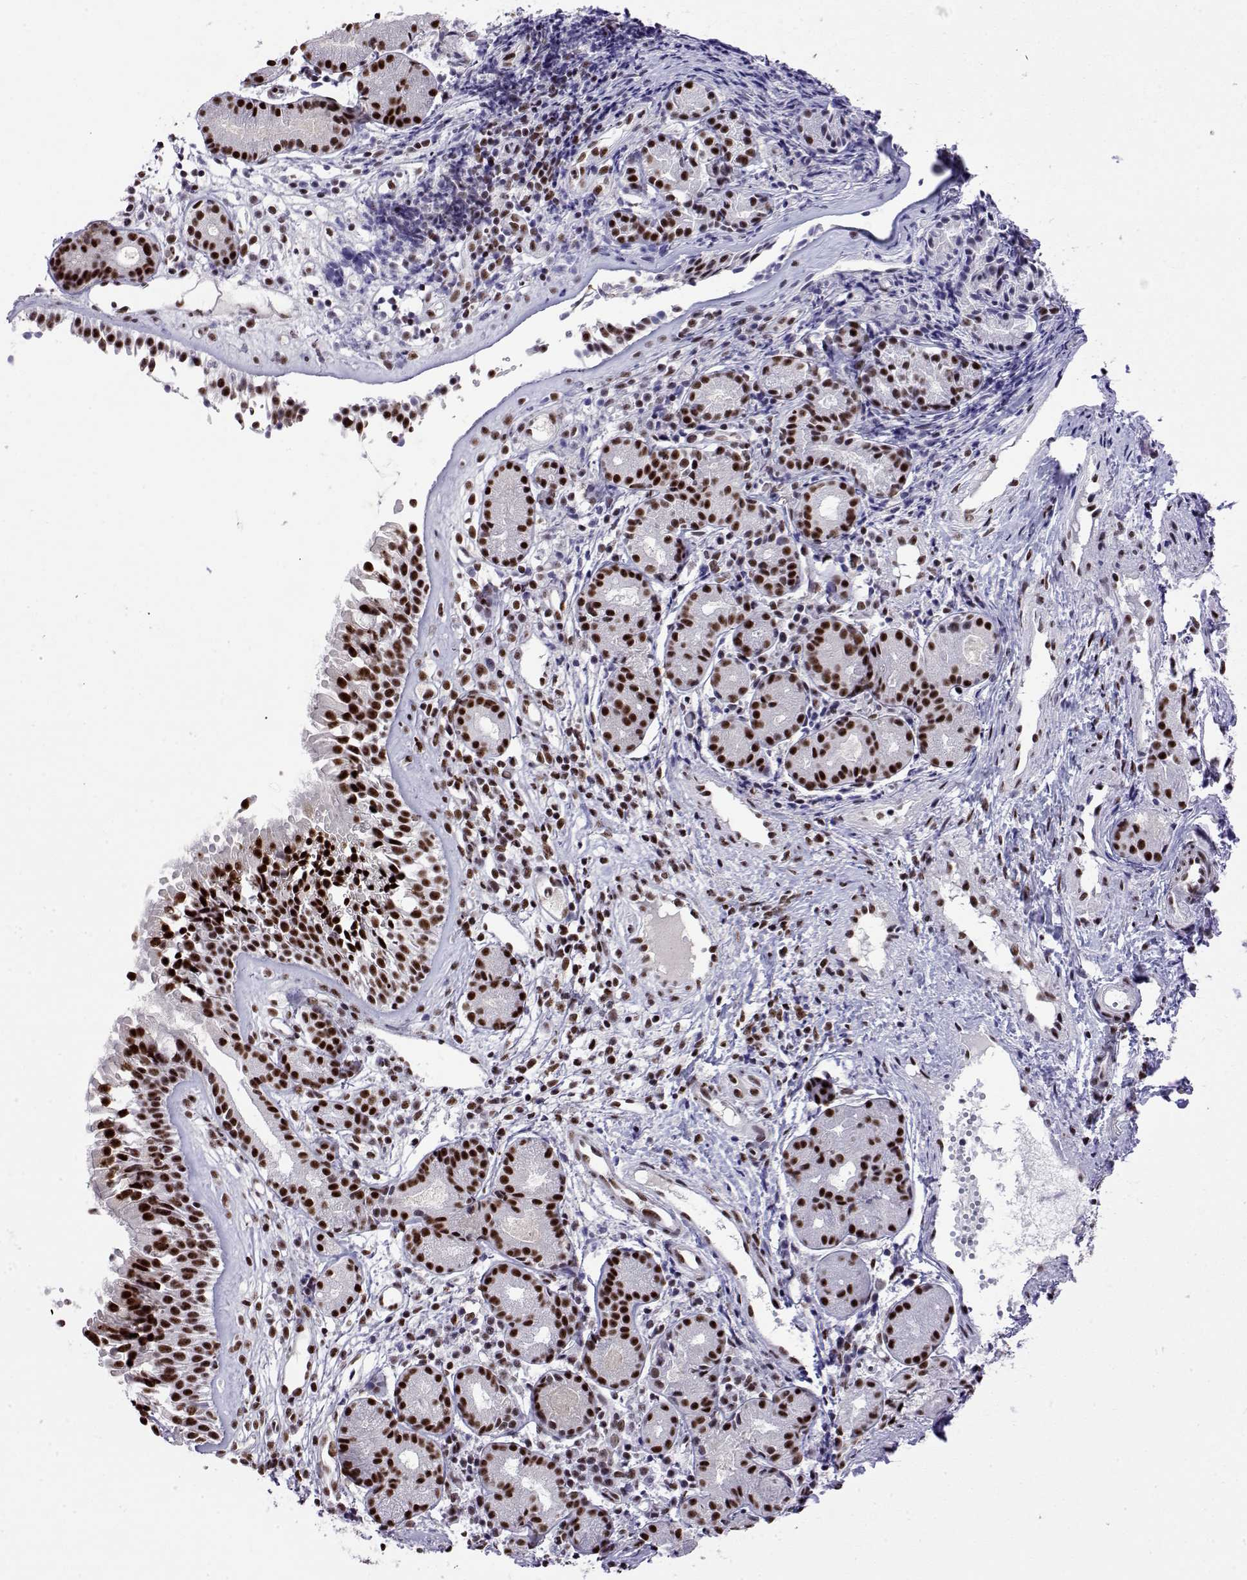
{"staining": {"intensity": "strong", "quantity": ">75%", "location": "nuclear"}, "tissue": "nasopharynx", "cell_type": "Respiratory epithelial cells", "image_type": "normal", "snomed": [{"axis": "morphology", "description": "Normal tissue, NOS"}, {"axis": "topography", "description": "Nasopharynx"}], "caption": "The photomicrograph reveals a brown stain indicating the presence of a protein in the nuclear of respiratory epithelial cells in nasopharynx.", "gene": "POLDIP3", "patient": {"sex": "male", "age": 58}}